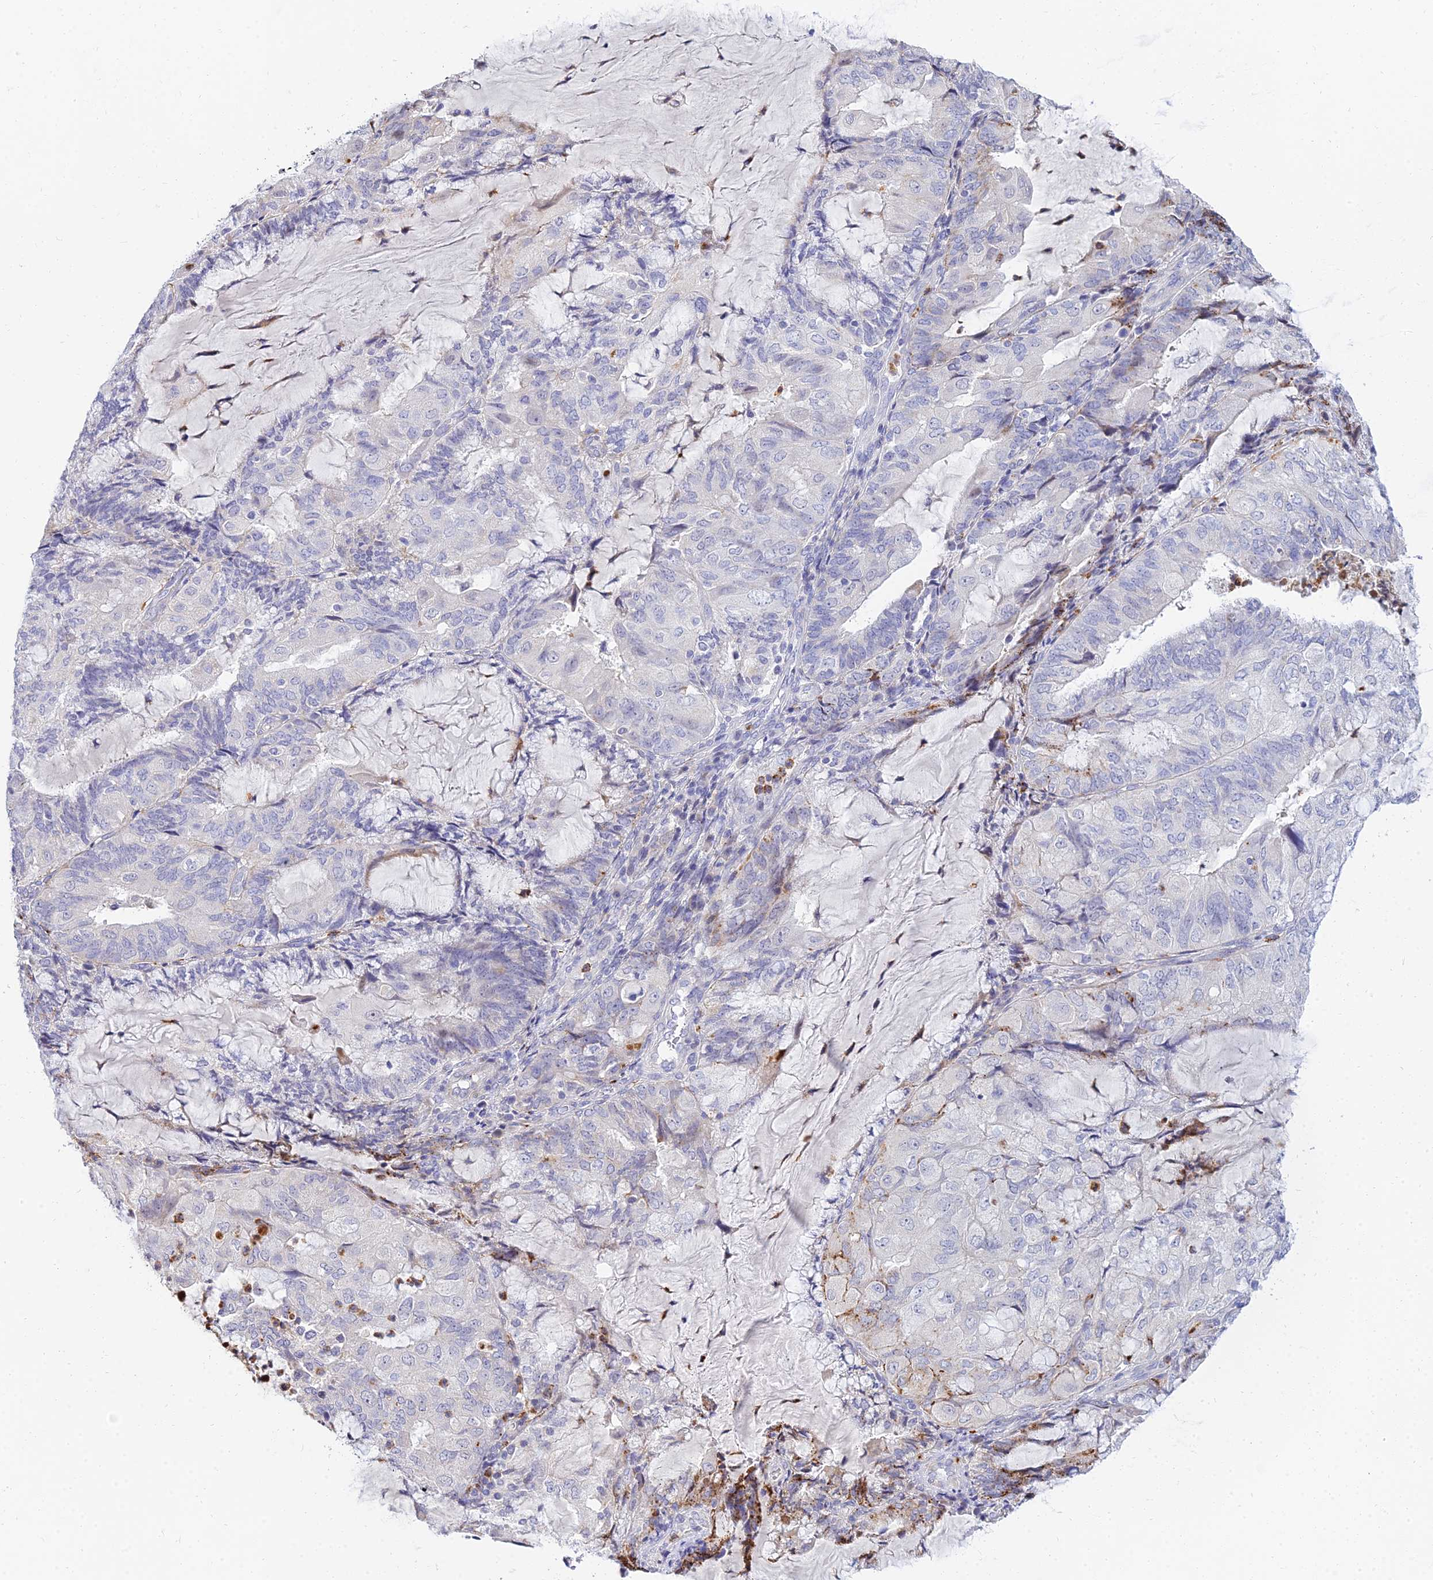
{"staining": {"intensity": "negative", "quantity": "none", "location": "none"}, "tissue": "endometrial cancer", "cell_type": "Tumor cells", "image_type": "cancer", "snomed": [{"axis": "morphology", "description": "Adenocarcinoma, NOS"}, {"axis": "topography", "description": "Endometrium"}], "caption": "Immunohistochemistry photomicrograph of neoplastic tissue: human endometrial adenocarcinoma stained with DAB shows no significant protein expression in tumor cells.", "gene": "VWC2L", "patient": {"sex": "female", "age": 81}}